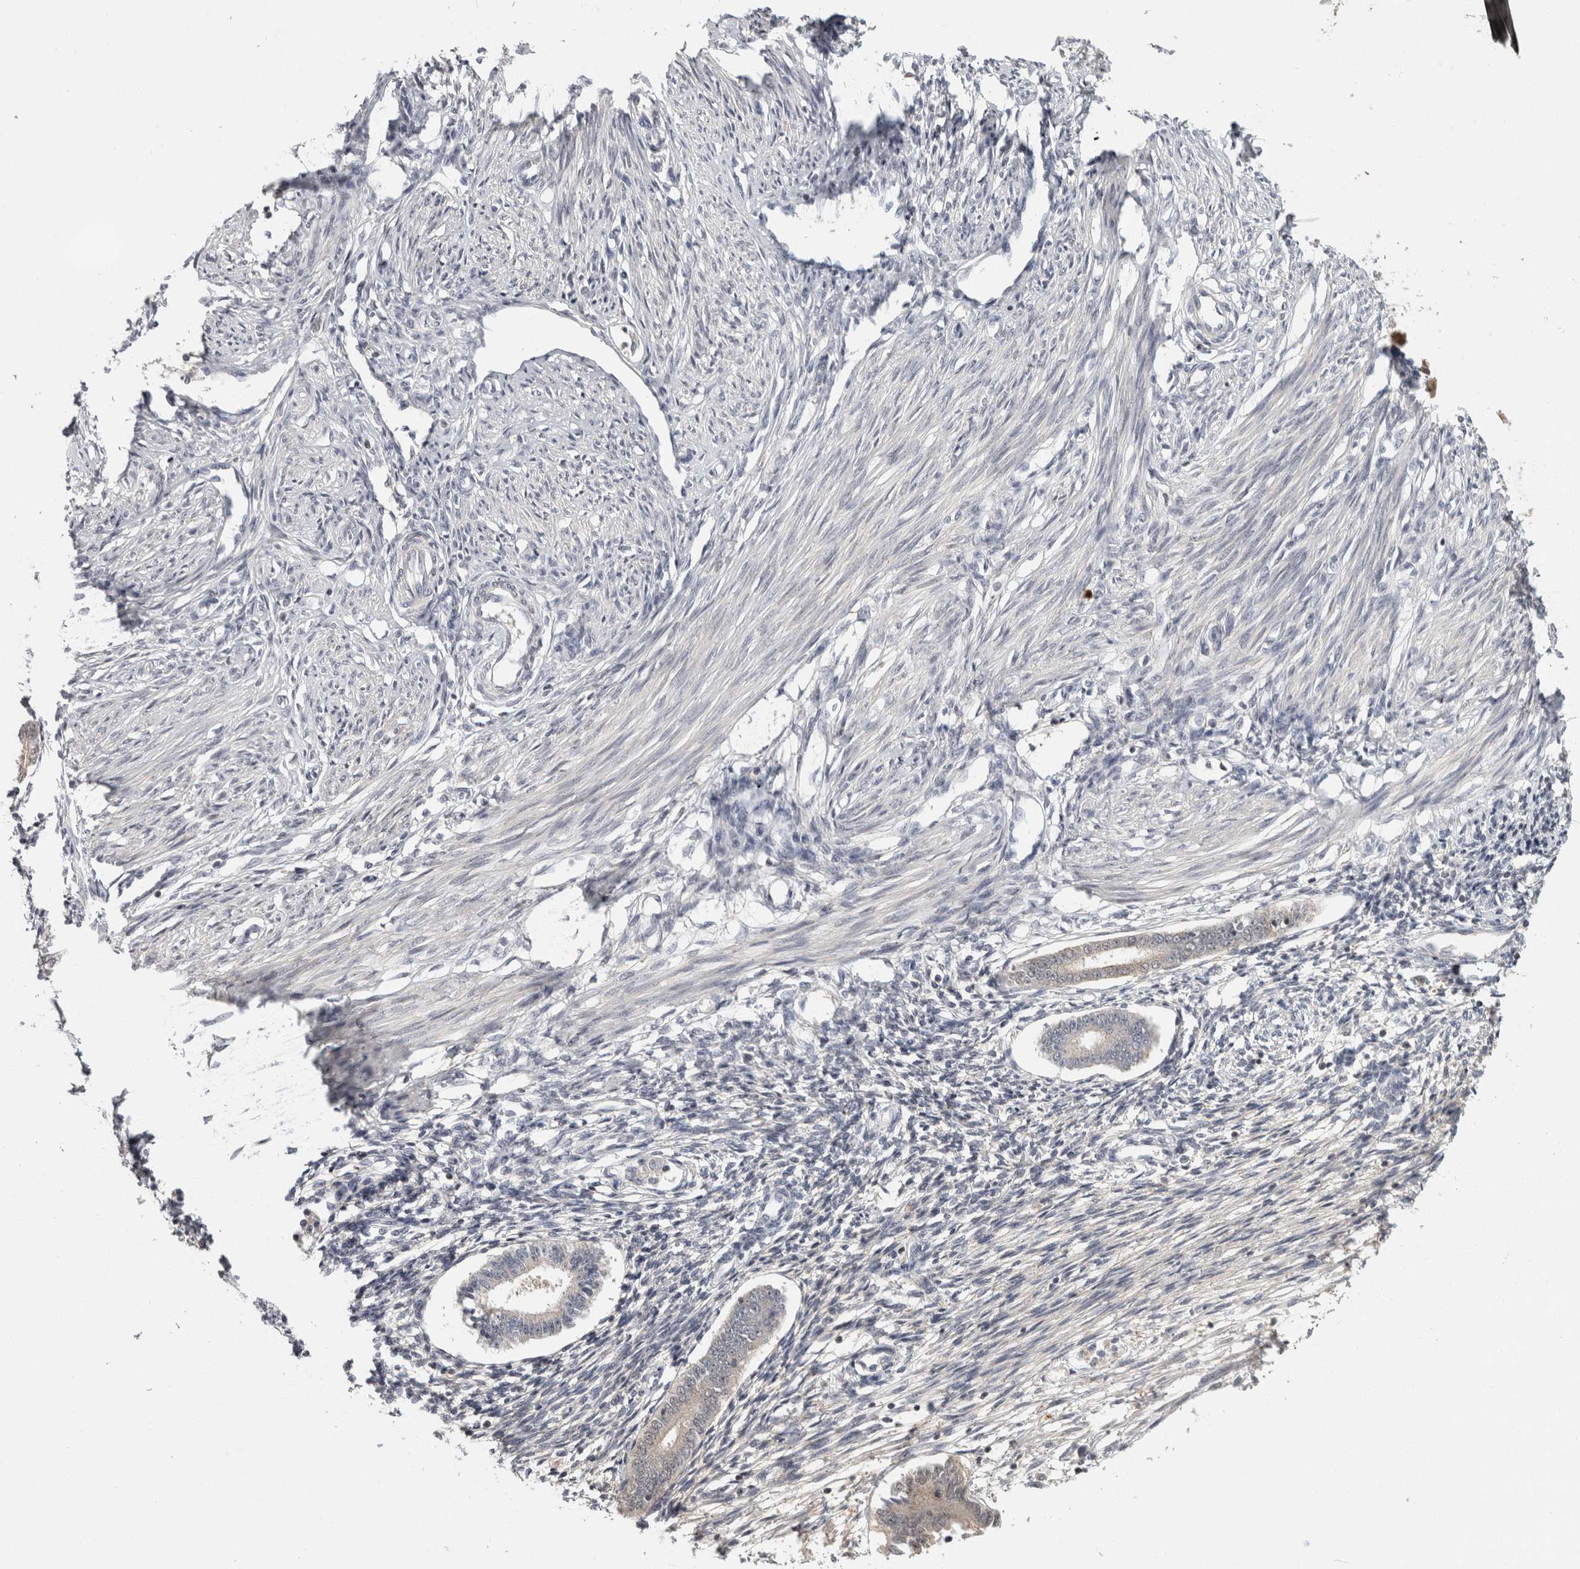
{"staining": {"intensity": "negative", "quantity": "none", "location": "none"}, "tissue": "endometrium", "cell_type": "Cells in endometrial stroma", "image_type": "normal", "snomed": [{"axis": "morphology", "description": "Normal tissue, NOS"}, {"axis": "topography", "description": "Endometrium"}], "caption": "Immunohistochemistry photomicrograph of benign endometrium stained for a protein (brown), which displays no staining in cells in endometrial stroma.", "gene": "ACAT2", "patient": {"sex": "female", "age": 56}}